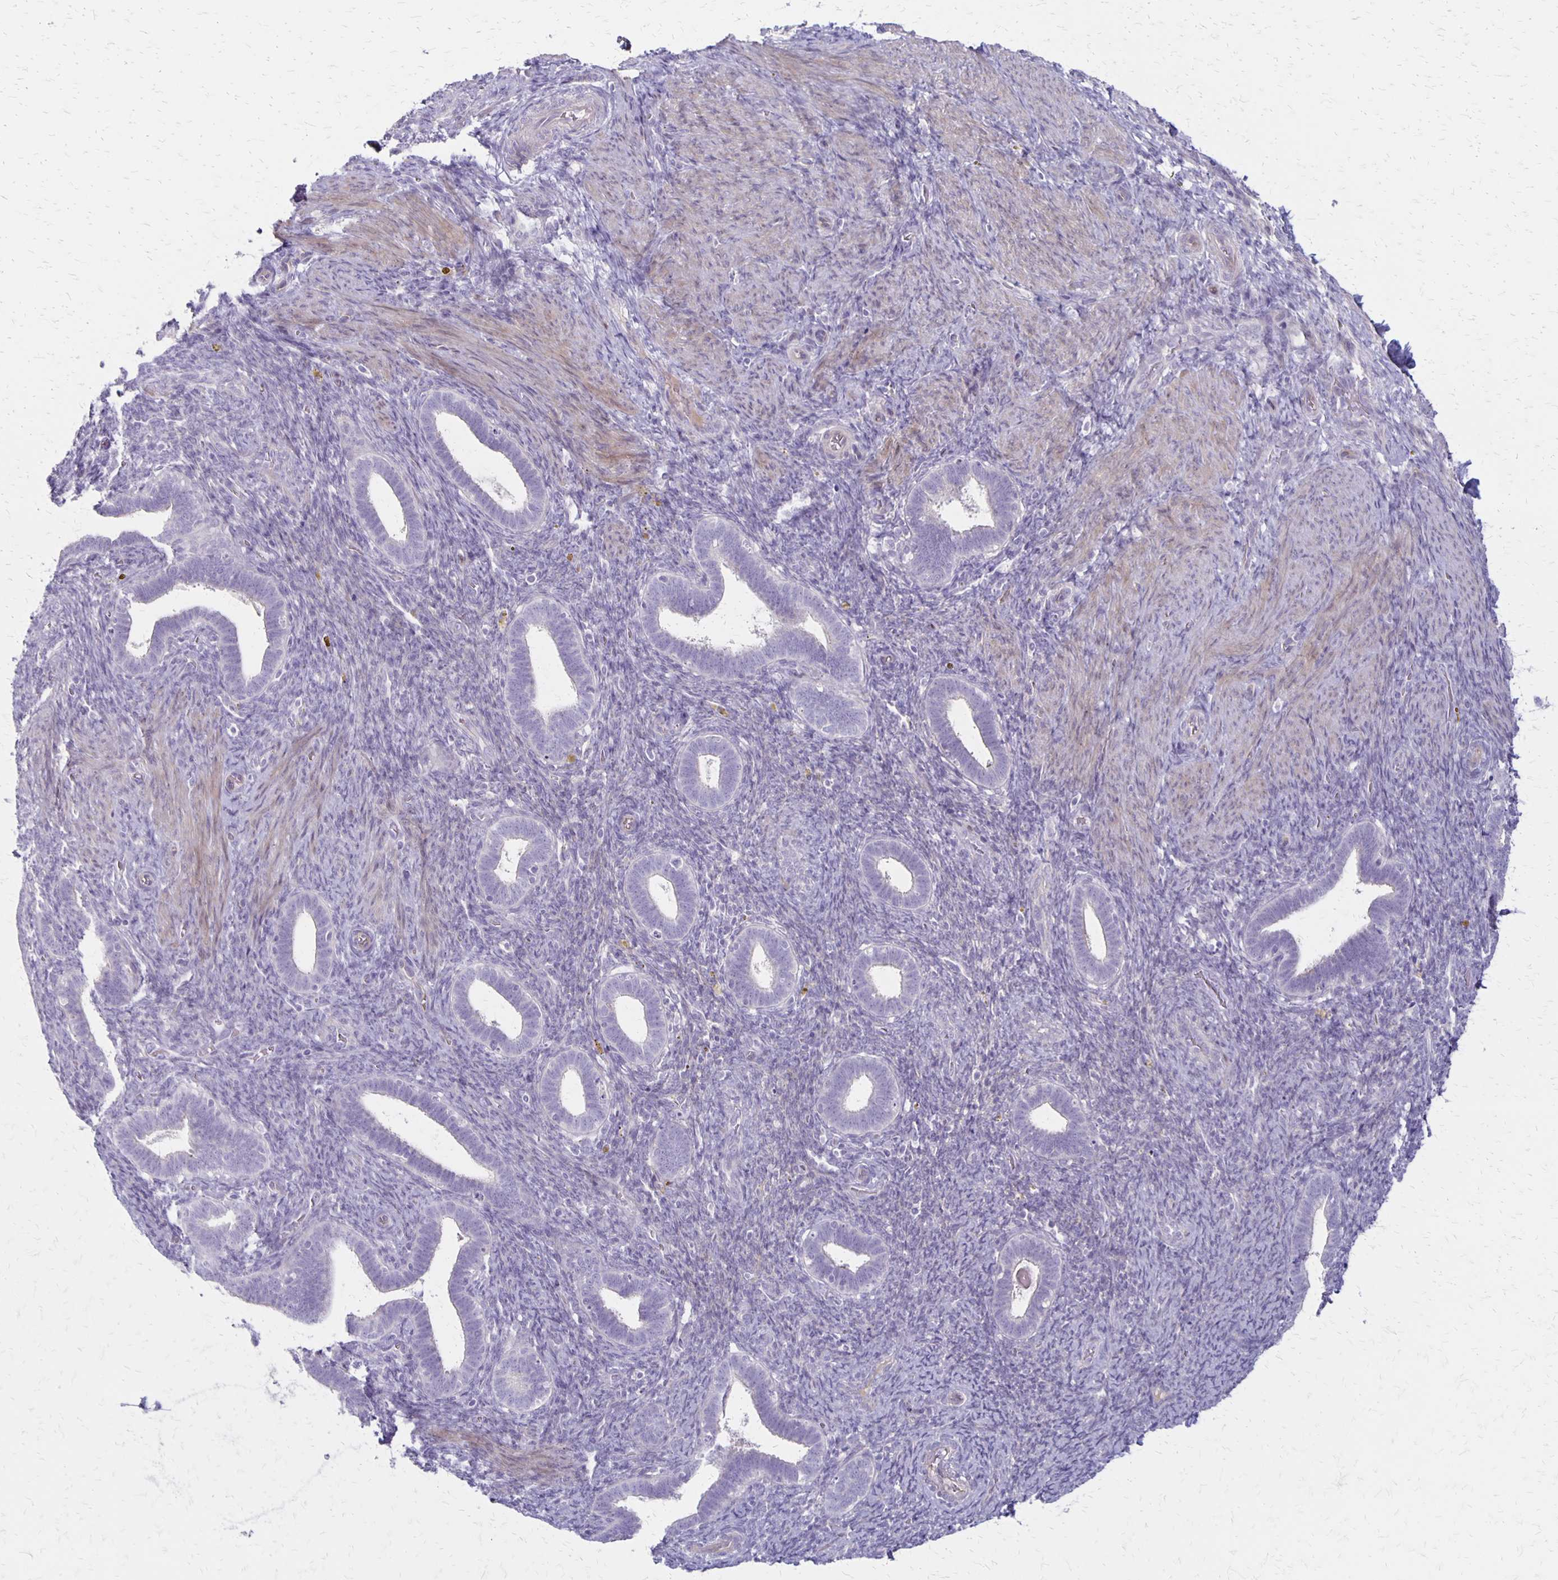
{"staining": {"intensity": "negative", "quantity": "none", "location": "none"}, "tissue": "endometrium", "cell_type": "Cells in endometrial stroma", "image_type": "normal", "snomed": [{"axis": "morphology", "description": "Normal tissue, NOS"}, {"axis": "topography", "description": "Endometrium"}], "caption": "A histopathology image of human endometrium is negative for staining in cells in endometrial stroma. (DAB immunohistochemistry with hematoxylin counter stain).", "gene": "HOMER1", "patient": {"sex": "female", "age": 34}}